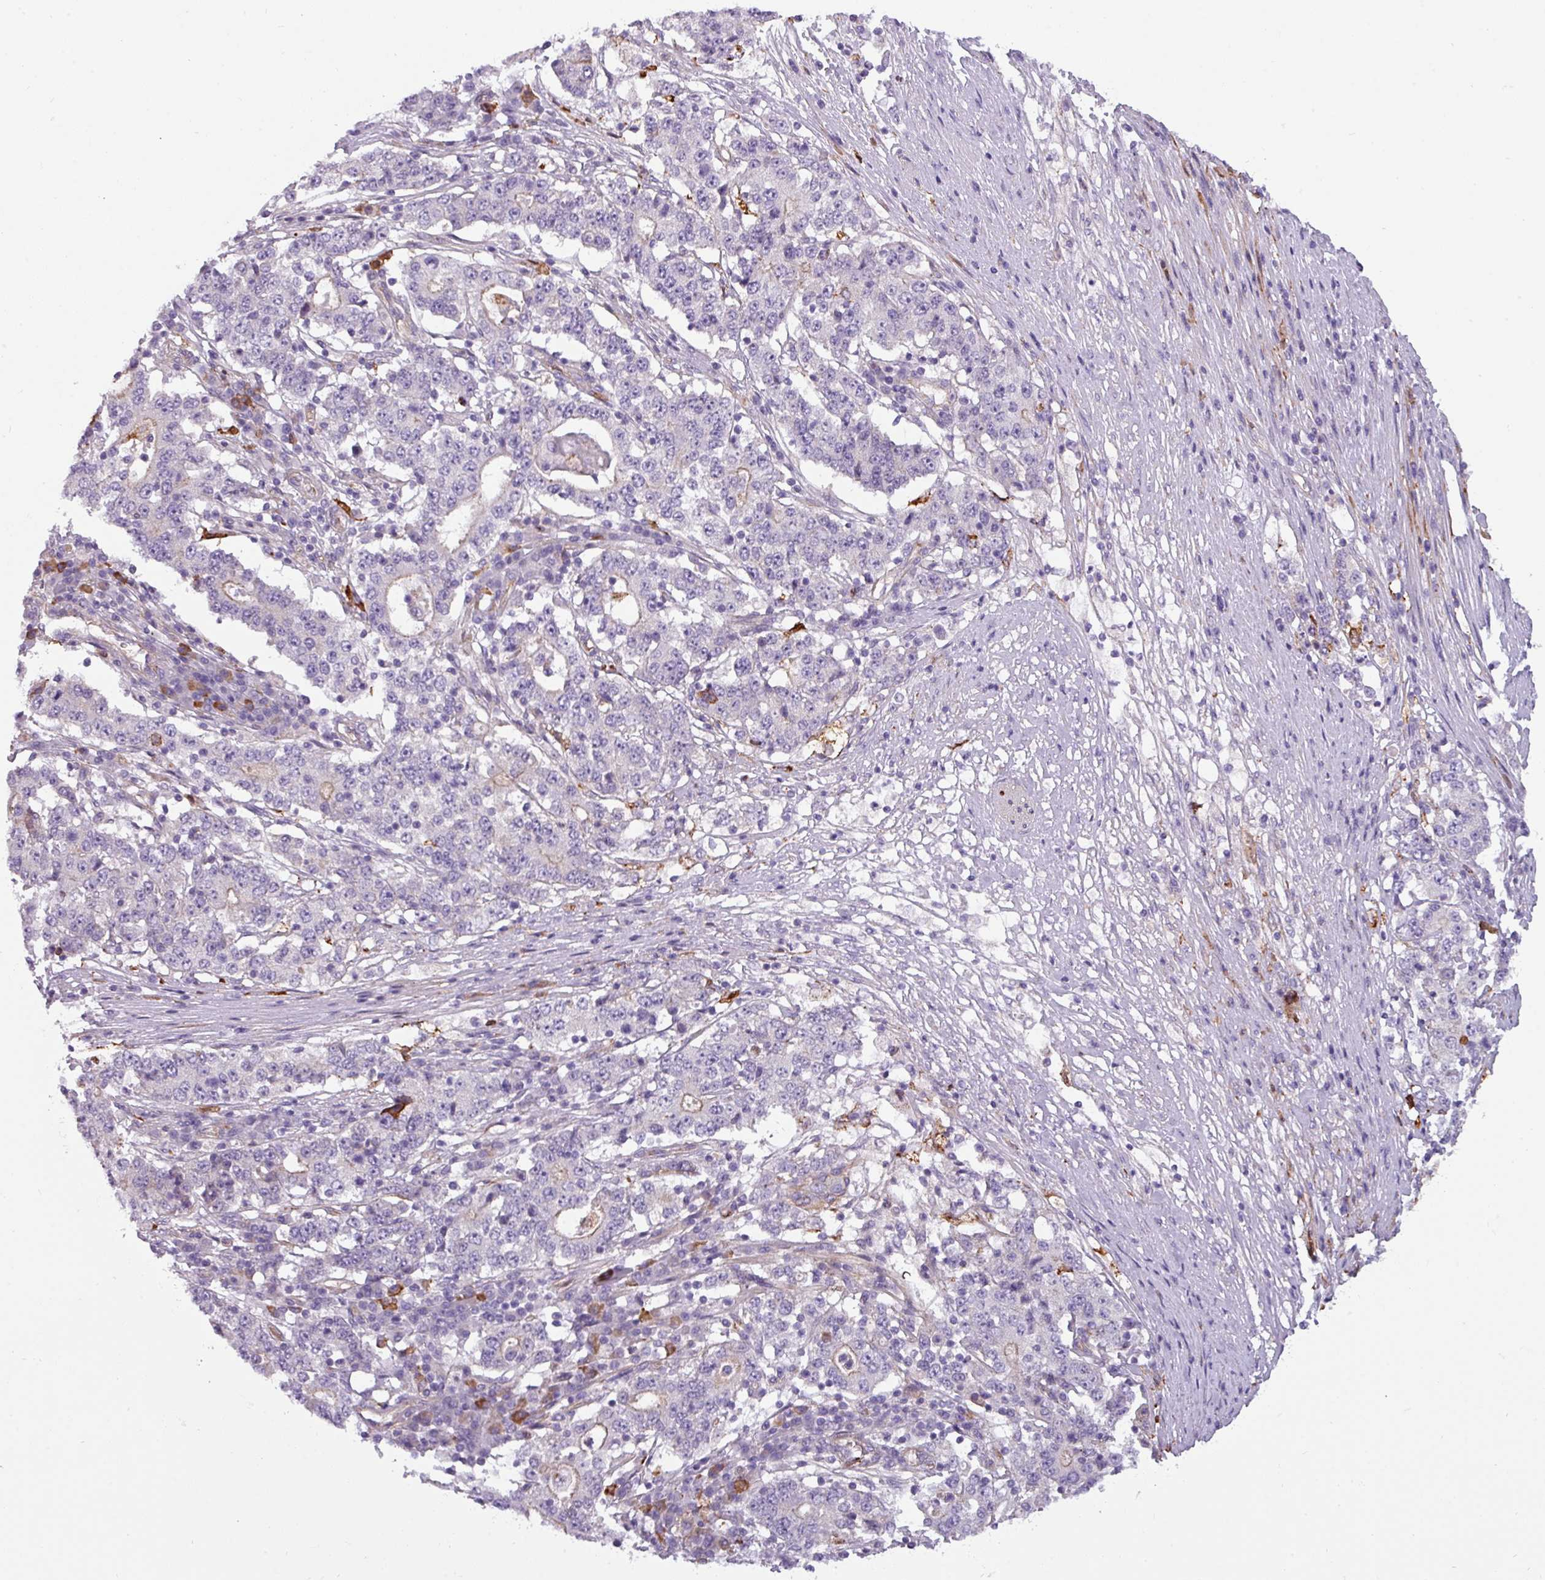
{"staining": {"intensity": "negative", "quantity": "none", "location": "none"}, "tissue": "stomach cancer", "cell_type": "Tumor cells", "image_type": "cancer", "snomed": [{"axis": "morphology", "description": "Adenocarcinoma, NOS"}, {"axis": "topography", "description": "Stomach"}], "caption": "Immunohistochemical staining of stomach cancer (adenocarcinoma) reveals no significant positivity in tumor cells. (Immunohistochemistry, brightfield microscopy, high magnification).", "gene": "BUD23", "patient": {"sex": "male", "age": 59}}